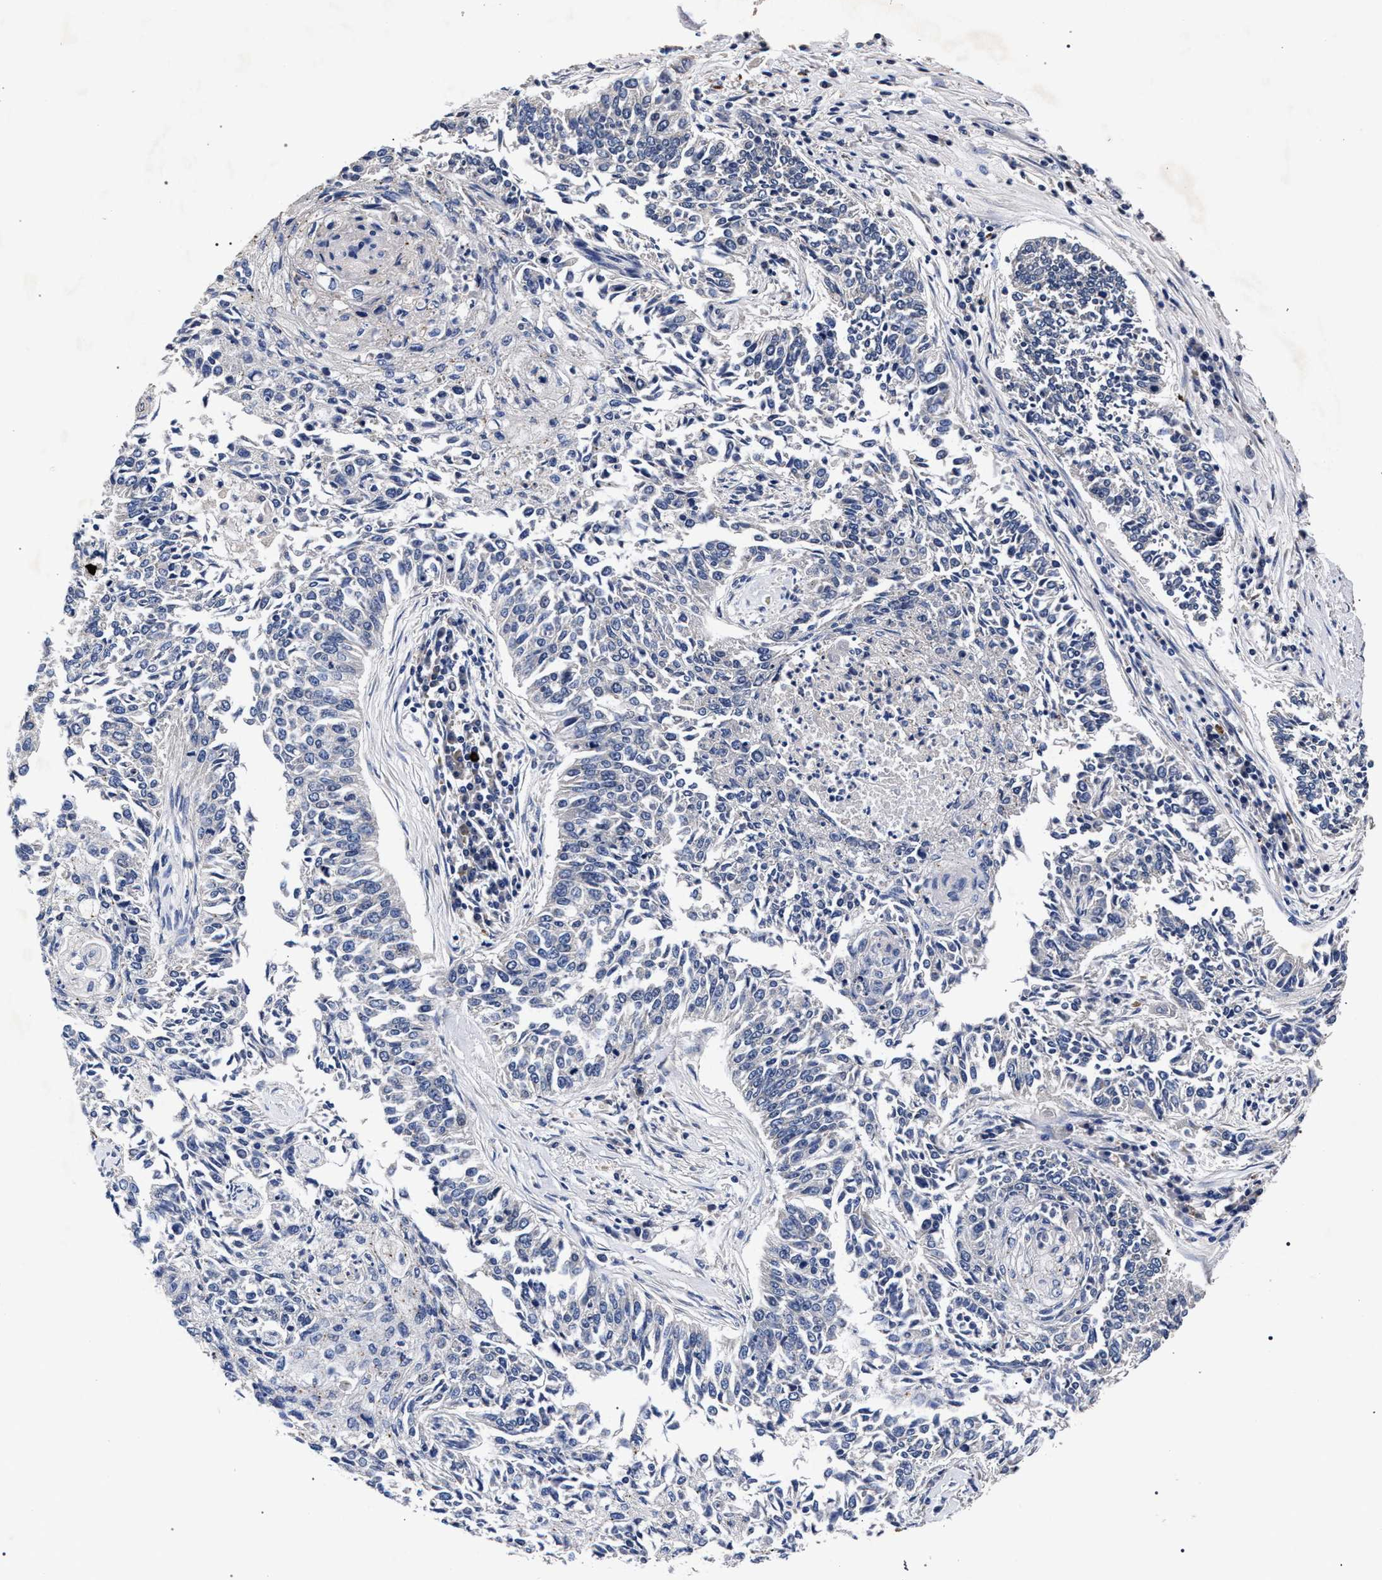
{"staining": {"intensity": "negative", "quantity": "none", "location": "none"}, "tissue": "lung cancer", "cell_type": "Tumor cells", "image_type": "cancer", "snomed": [{"axis": "morphology", "description": "Normal tissue, NOS"}, {"axis": "morphology", "description": "Squamous cell carcinoma, NOS"}, {"axis": "topography", "description": "Cartilage tissue"}, {"axis": "topography", "description": "Bronchus"}, {"axis": "topography", "description": "Lung"}], "caption": "A photomicrograph of human lung cancer (squamous cell carcinoma) is negative for staining in tumor cells.", "gene": "CFAP95", "patient": {"sex": "female", "age": 49}}